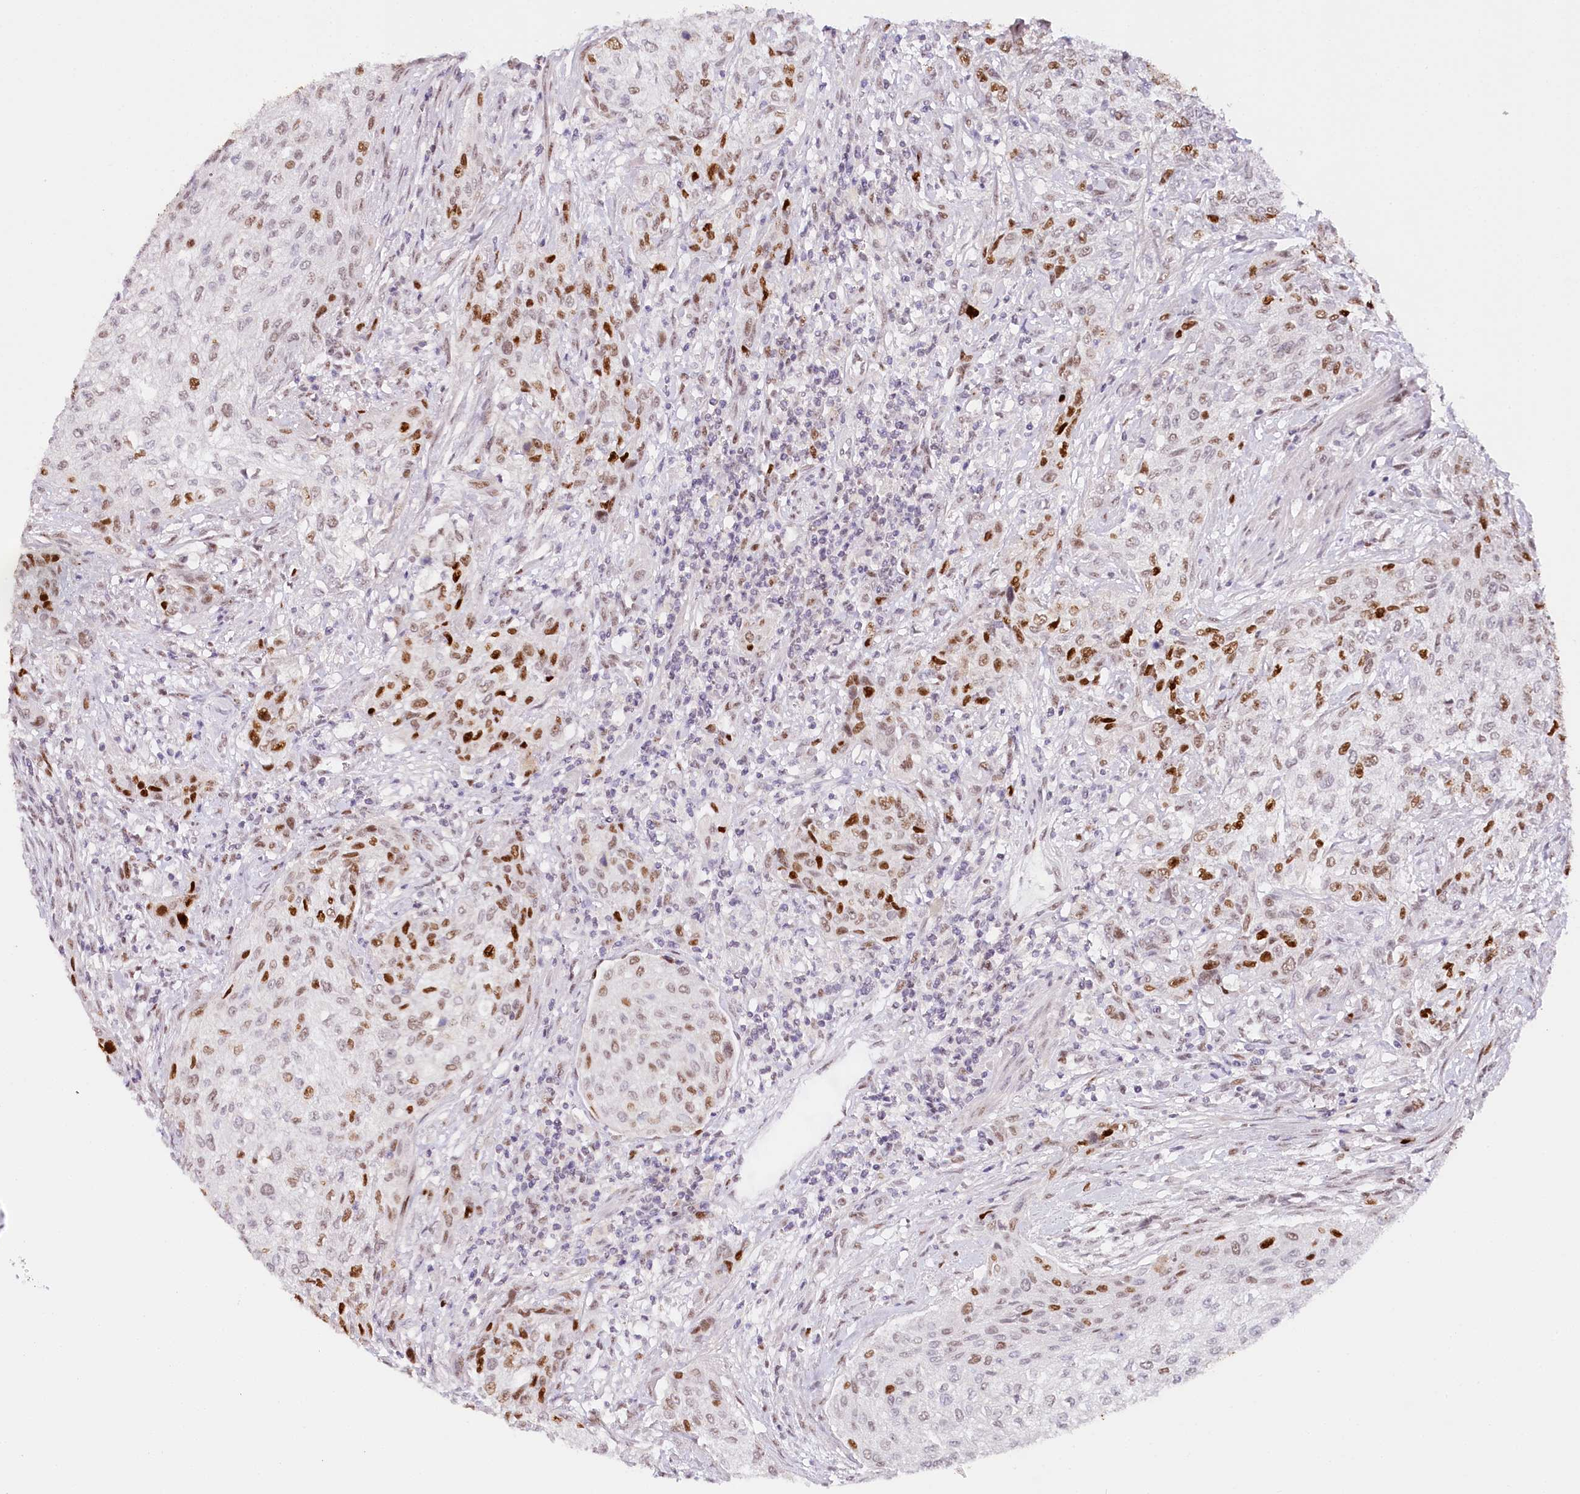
{"staining": {"intensity": "strong", "quantity": "25%-75%", "location": "nuclear"}, "tissue": "urothelial cancer", "cell_type": "Tumor cells", "image_type": "cancer", "snomed": [{"axis": "morphology", "description": "Normal tissue, NOS"}, {"axis": "morphology", "description": "Urothelial carcinoma, NOS"}, {"axis": "topography", "description": "Urinary bladder"}, {"axis": "topography", "description": "Peripheral nerve tissue"}], "caption": "Transitional cell carcinoma stained for a protein demonstrates strong nuclear positivity in tumor cells.", "gene": "TP53", "patient": {"sex": "male", "age": 35}}